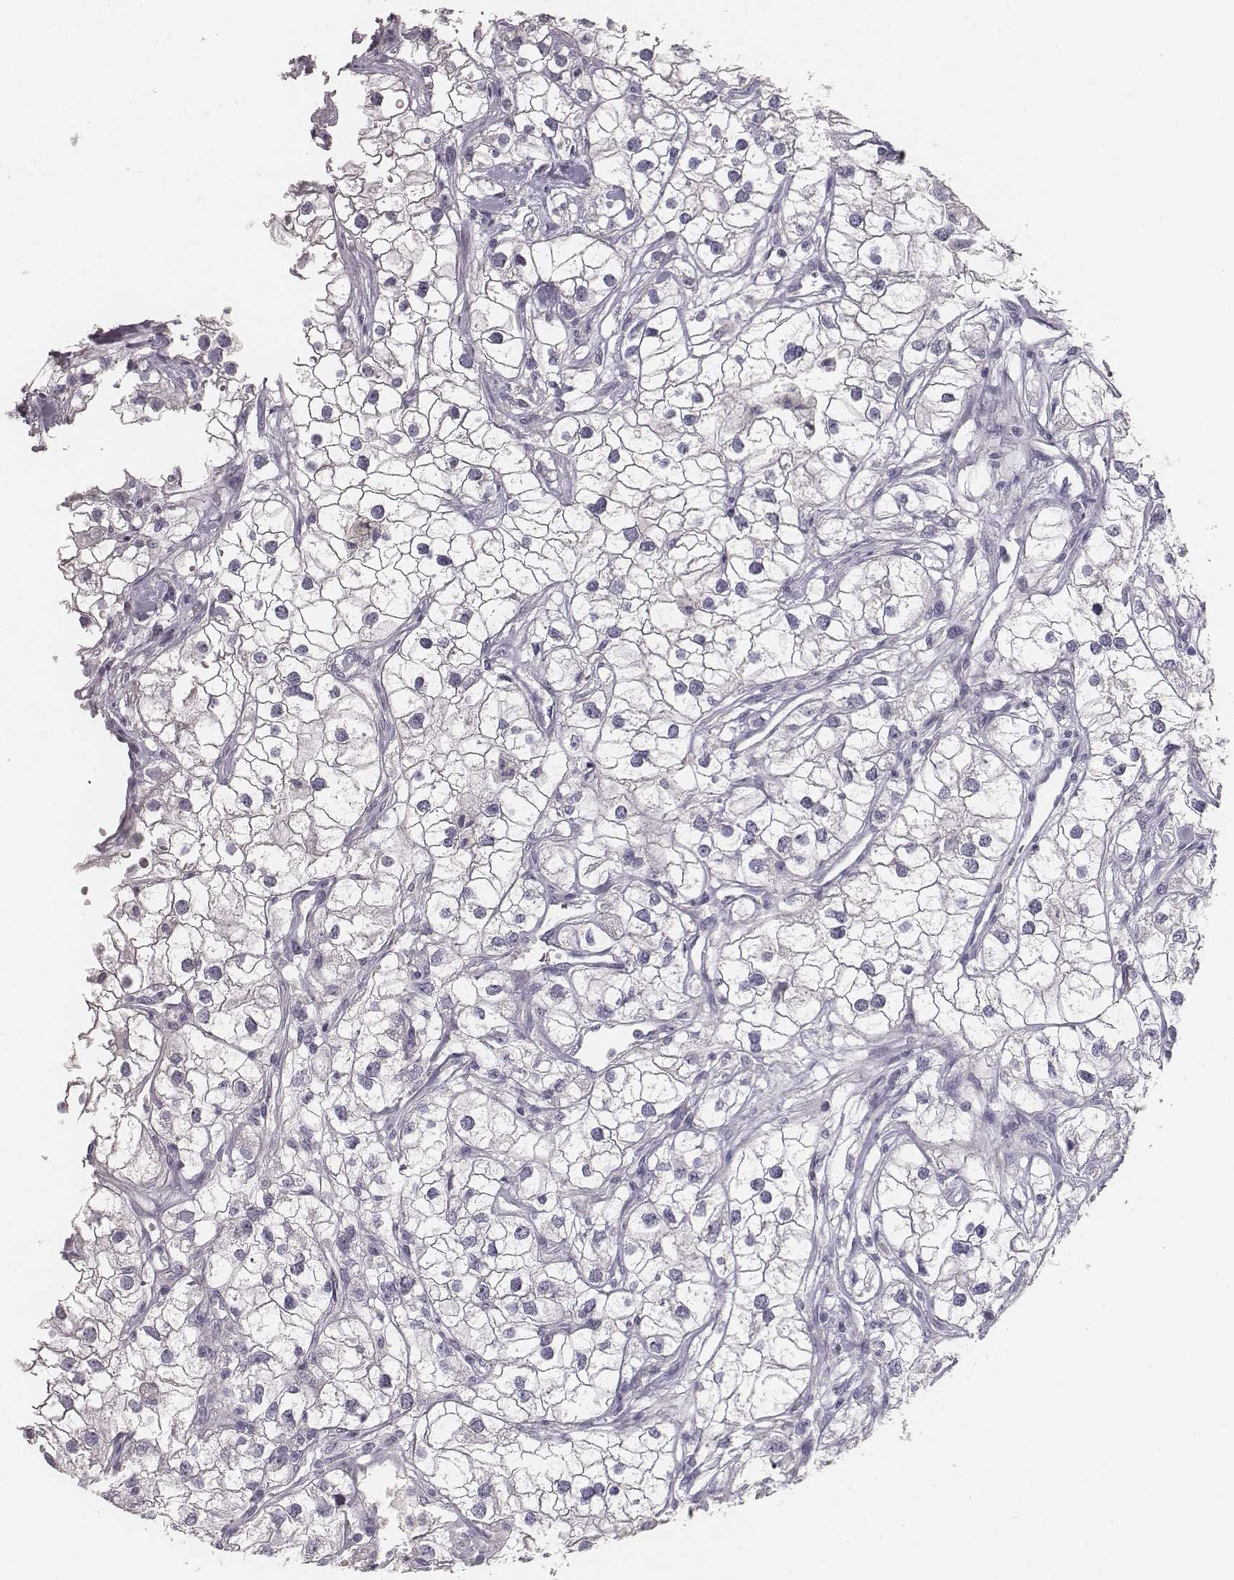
{"staining": {"intensity": "negative", "quantity": "none", "location": "none"}, "tissue": "renal cancer", "cell_type": "Tumor cells", "image_type": "cancer", "snomed": [{"axis": "morphology", "description": "Adenocarcinoma, NOS"}, {"axis": "topography", "description": "Kidney"}], "caption": "High magnification brightfield microscopy of renal cancer (adenocarcinoma) stained with DAB (3,3'-diaminobenzidine) (brown) and counterstained with hematoxylin (blue): tumor cells show no significant expression. (Brightfield microscopy of DAB (3,3'-diaminobenzidine) IHC at high magnification).", "gene": "MYH6", "patient": {"sex": "male", "age": 59}}